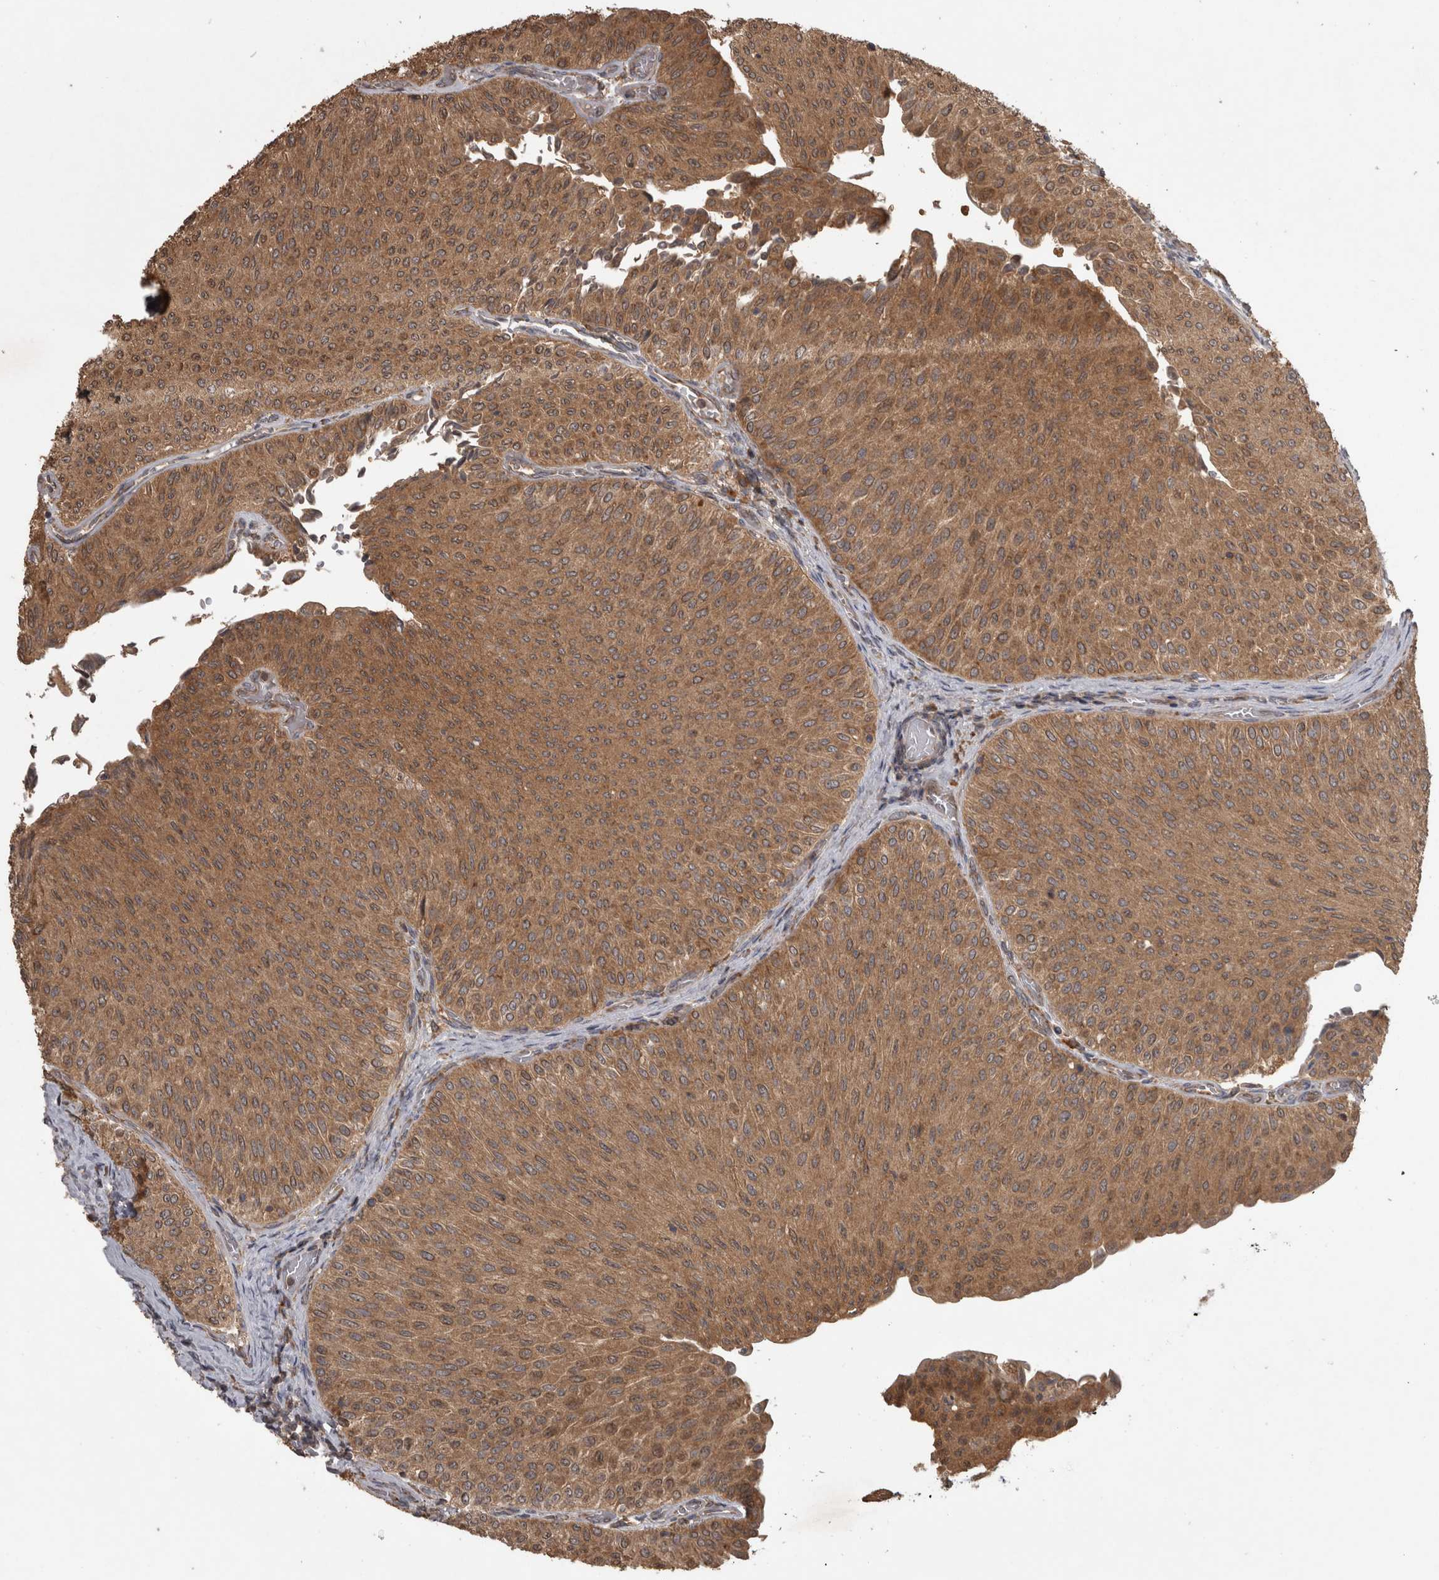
{"staining": {"intensity": "moderate", "quantity": ">75%", "location": "cytoplasmic/membranous"}, "tissue": "urothelial cancer", "cell_type": "Tumor cells", "image_type": "cancer", "snomed": [{"axis": "morphology", "description": "Urothelial carcinoma, Low grade"}, {"axis": "topography", "description": "Urinary bladder"}], "caption": "High-power microscopy captured an immunohistochemistry (IHC) histopathology image of urothelial cancer, revealing moderate cytoplasmic/membranous positivity in about >75% of tumor cells.", "gene": "MICU3", "patient": {"sex": "male", "age": 78}}